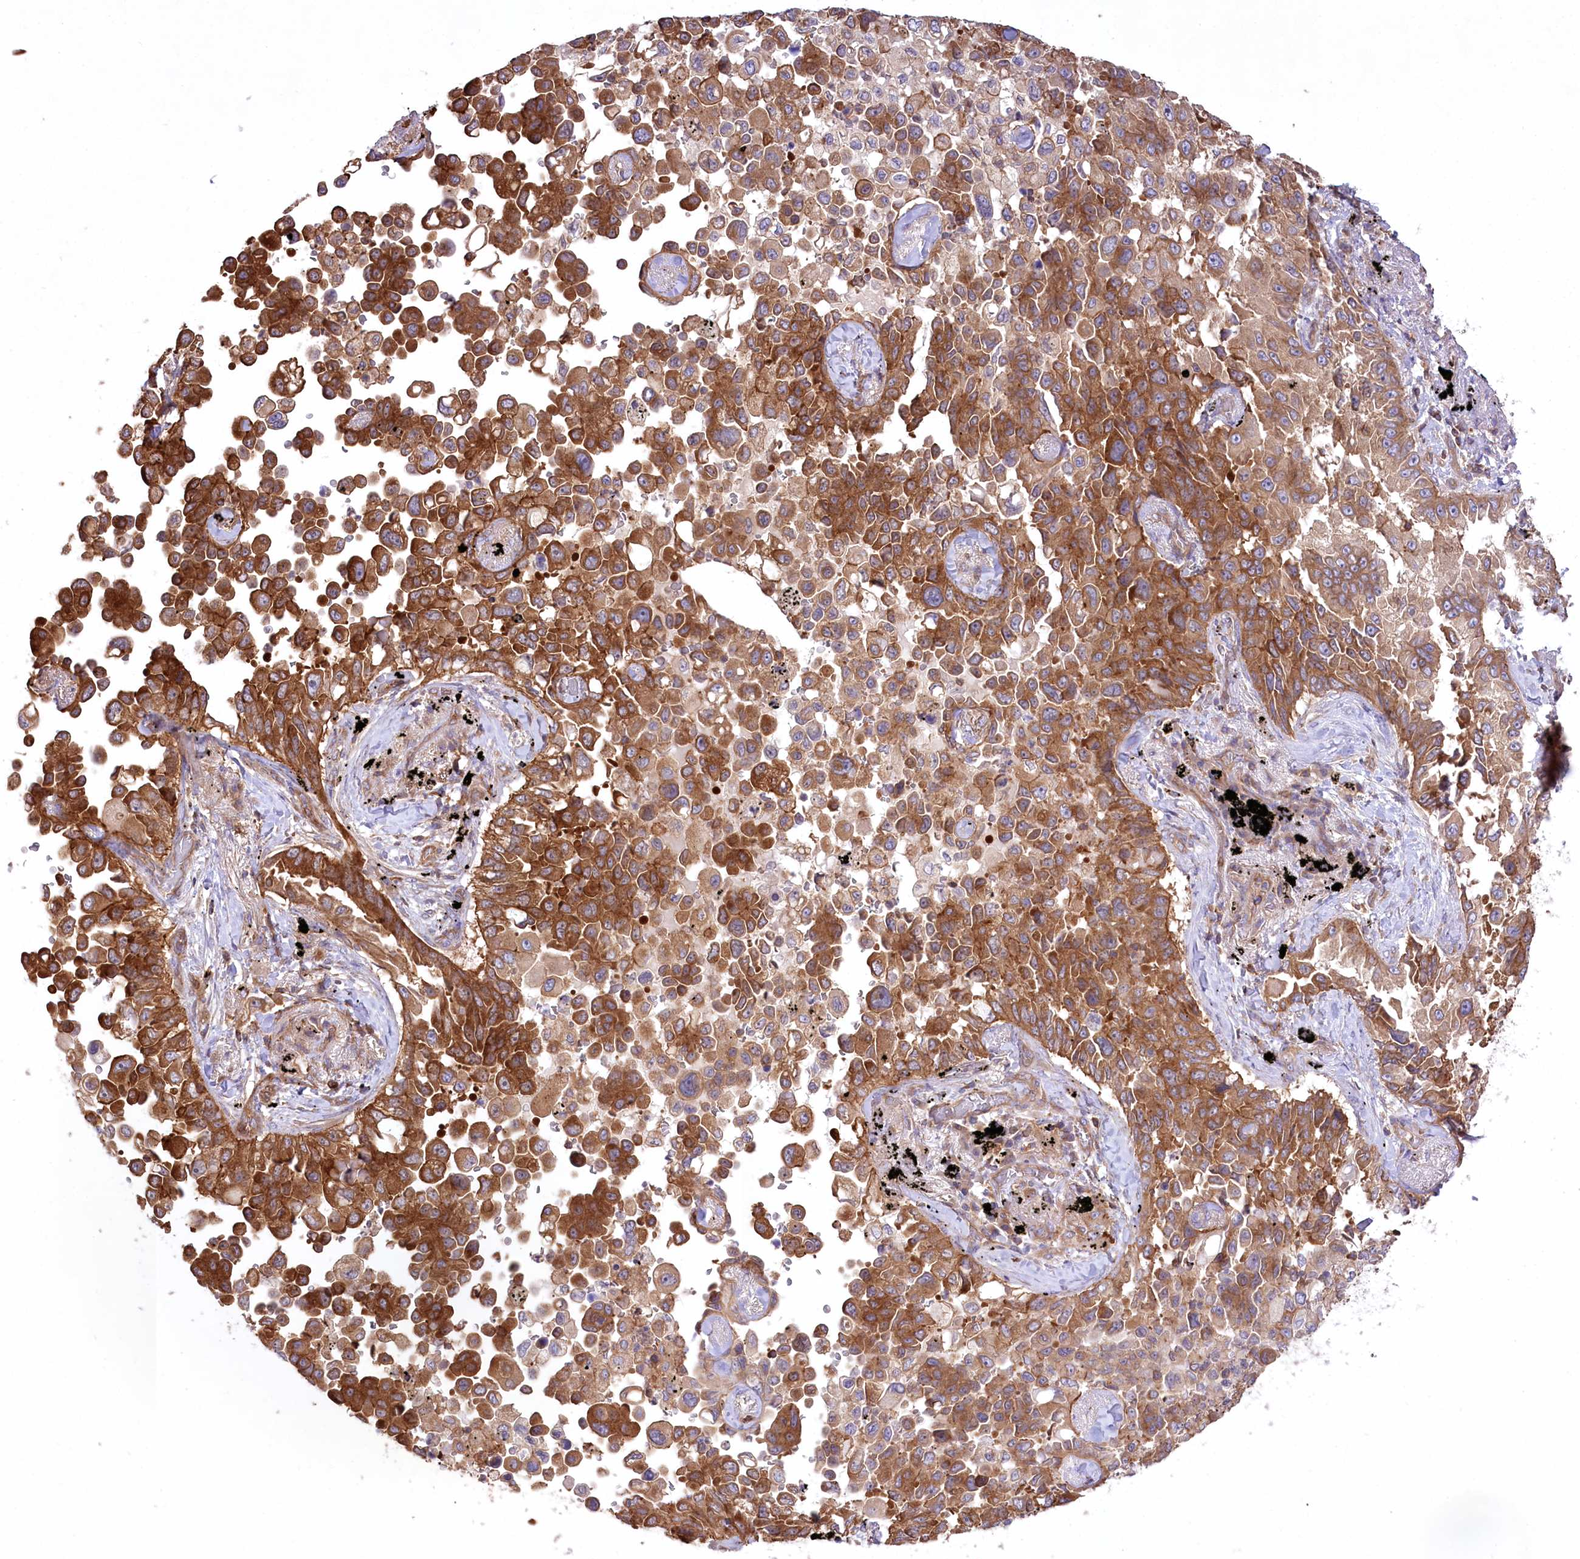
{"staining": {"intensity": "strong", "quantity": ">75%", "location": "cytoplasmic/membranous"}, "tissue": "lung cancer", "cell_type": "Tumor cells", "image_type": "cancer", "snomed": [{"axis": "morphology", "description": "Adenocarcinoma, NOS"}, {"axis": "topography", "description": "Lung"}], "caption": "The image demonstrates a brown stain indicating the presence of a protein in the cytoplasmic/membranous of tumor cells in adenocarcinoma (lung).", "gene": "UMPS", "patient": {"sex": "female", "age": 67}}